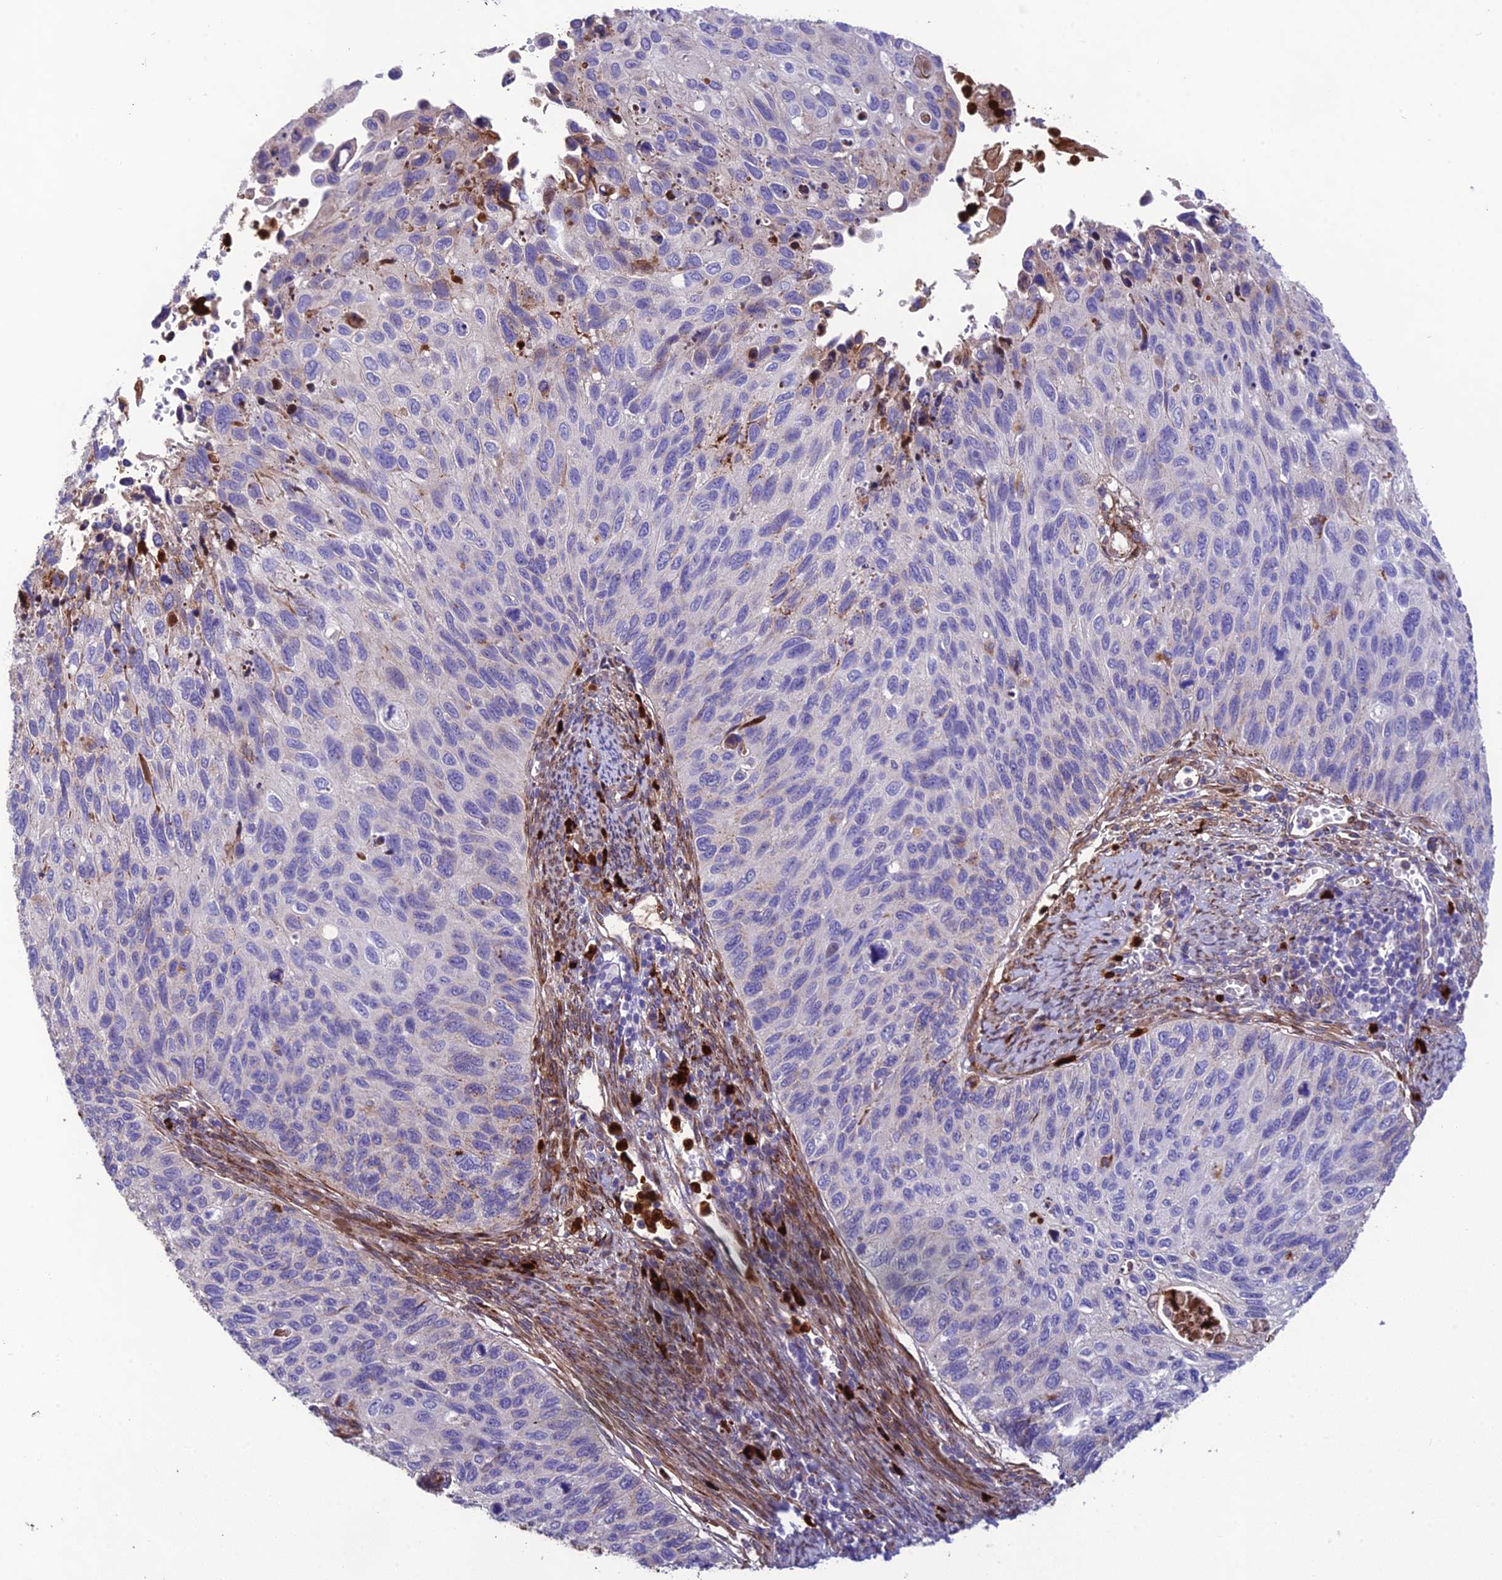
{"staining": {"intensity": "negative", "quantity": "none", "location": "none"}, "tissue": "cervical cancer", "cell_type": "Tumor cells", "image_type": "cancer", "snomed": [{"axis": "morphology", "description": "Squamous cell carcinoma, NOS"}, {"axis": "topography", "description": "Cervix"}], "caption": "Immunohistochemistry histopathology image of neoplastic tissue: human squamous cell carcinoma (cervical) stained with DAB (3,3'-diaminobenzidine) displays no significant protein staining in tumor cells. (Brightfield microscopy of DAB (3,3'-diaminobenzidine) immunohistochemistry at high magnification).", "gene": "CPSF4L", "patient": {"sex": "female", "age": 70}}